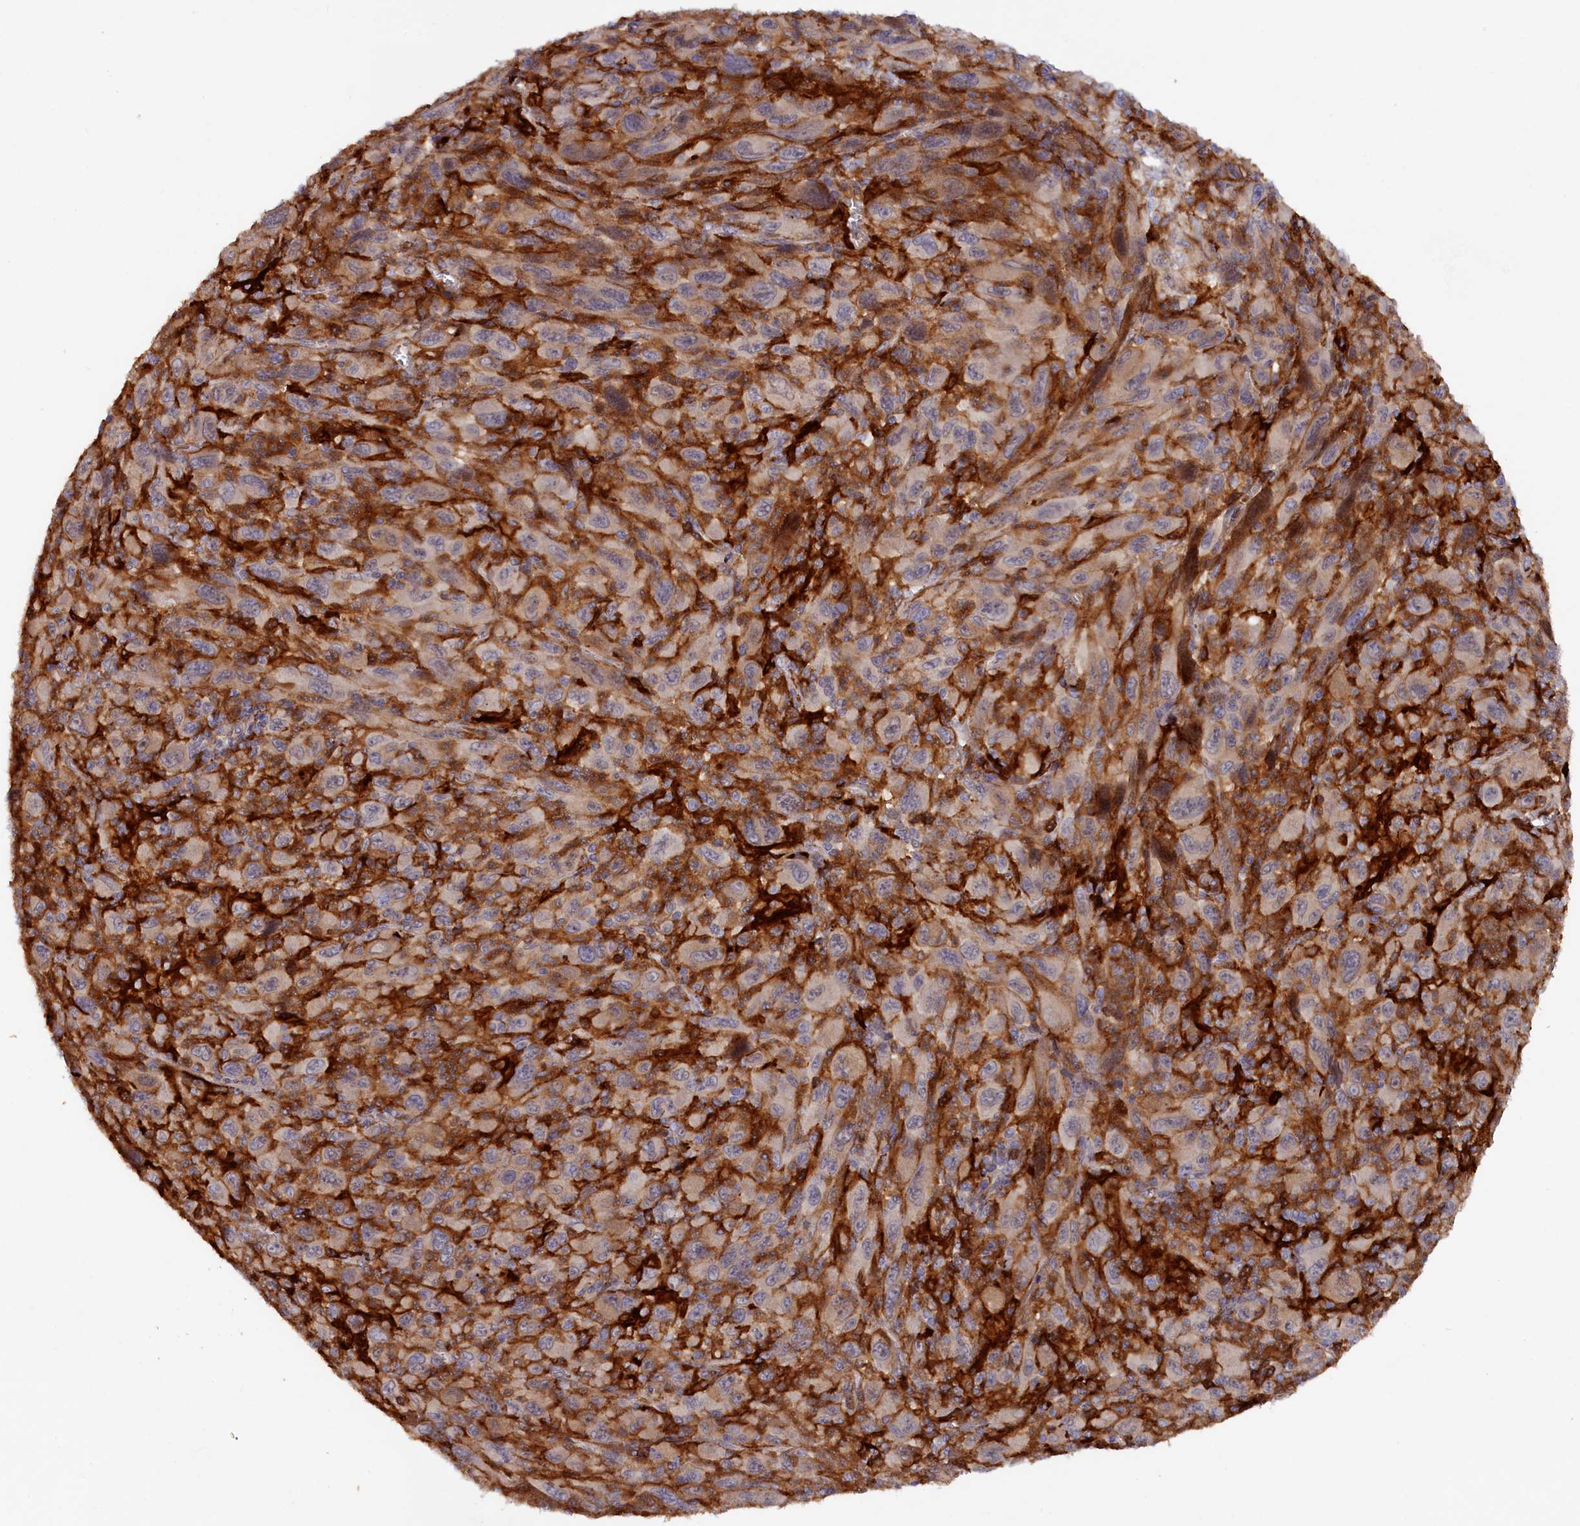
{"staining": {"intensity": "negative", "quantity": "none", "location": "none"}, "tissue": "melanoma", "cell_type": "Tumor cells", "image_type": "cancer", "snomed": [{"axis": "morphology", "description": "Malignant melanoma, Metastatic site"}, {"axis": "topography", "description": "Skin"}], "caption": "IHC histopathology image of neoplastic tissue: melanoma stained with DAB (3,3'-diaminobenzidine) shows no significant protein expression in tumor cells.", "gene": "FERMT1", "patient": {"sex": "female", "age": 56}}